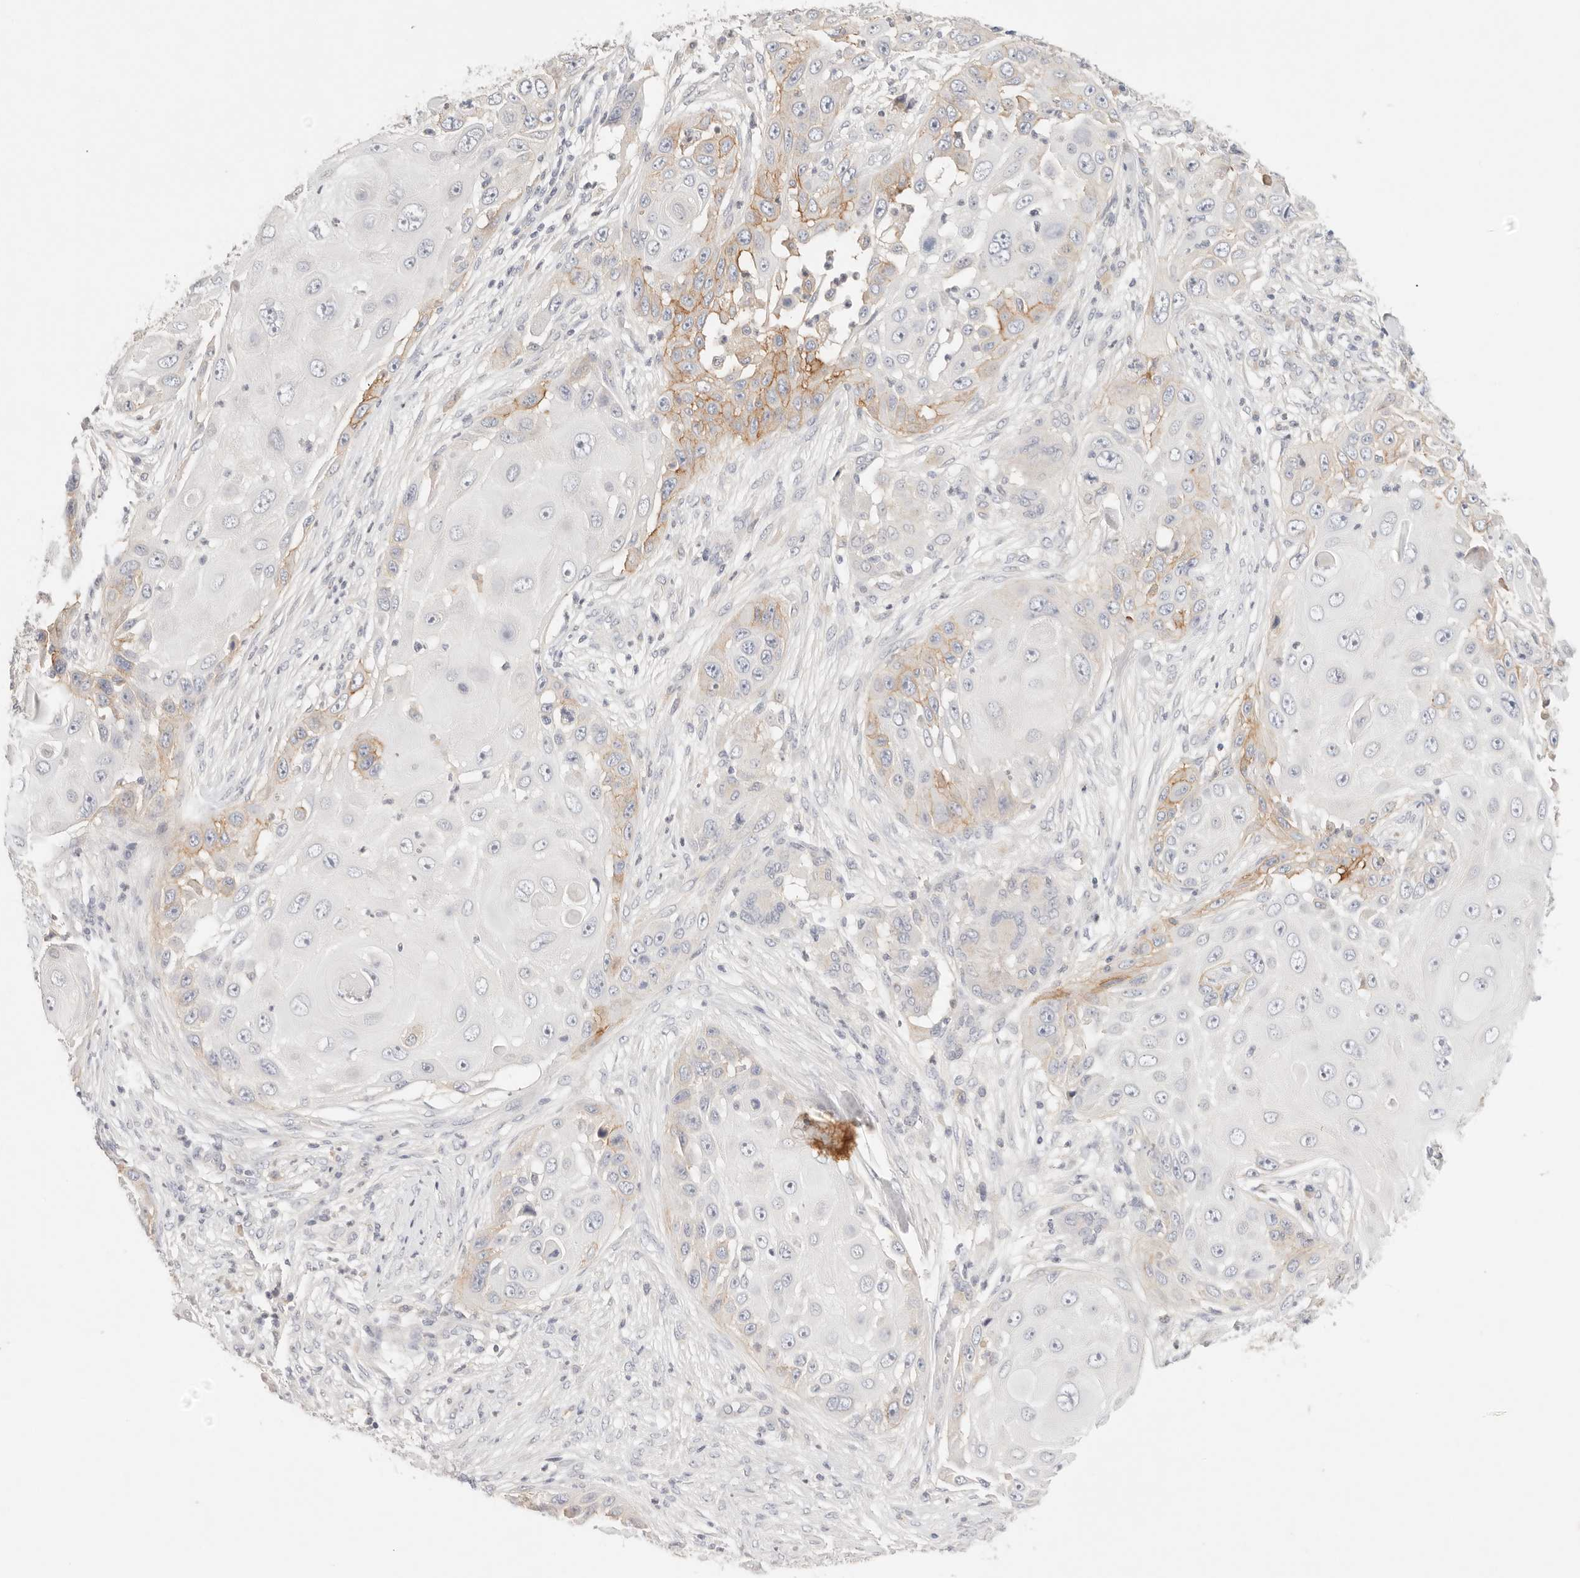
{"staining": {"intensity": "moderate", "quantity": "<25%", "location": "cytoplasmic/membranous"}, "tissue": "skin cancer", "cell_type": "Tumor cells", "image_type": "cancer", "snomed": [{"axis": "morphology", "description": "Squamous cell carcinoma, NOS"}, {"axis": "topography", "description": "Skin"}], "caption": "Immunohistochemical staining of squamous cell carcinoma (skin) exhibits low levels of moderate cytoplasmic/membranous protein staining in about <25% of tumor cells. Using DAB (3,3'-diaminobenzidine) (brown) and hematoxylin (blue) stains, captured at high magnification using brightfield microscopy.", "gene": "CEP120", "patient": {"sex": "female", "age": 44}}